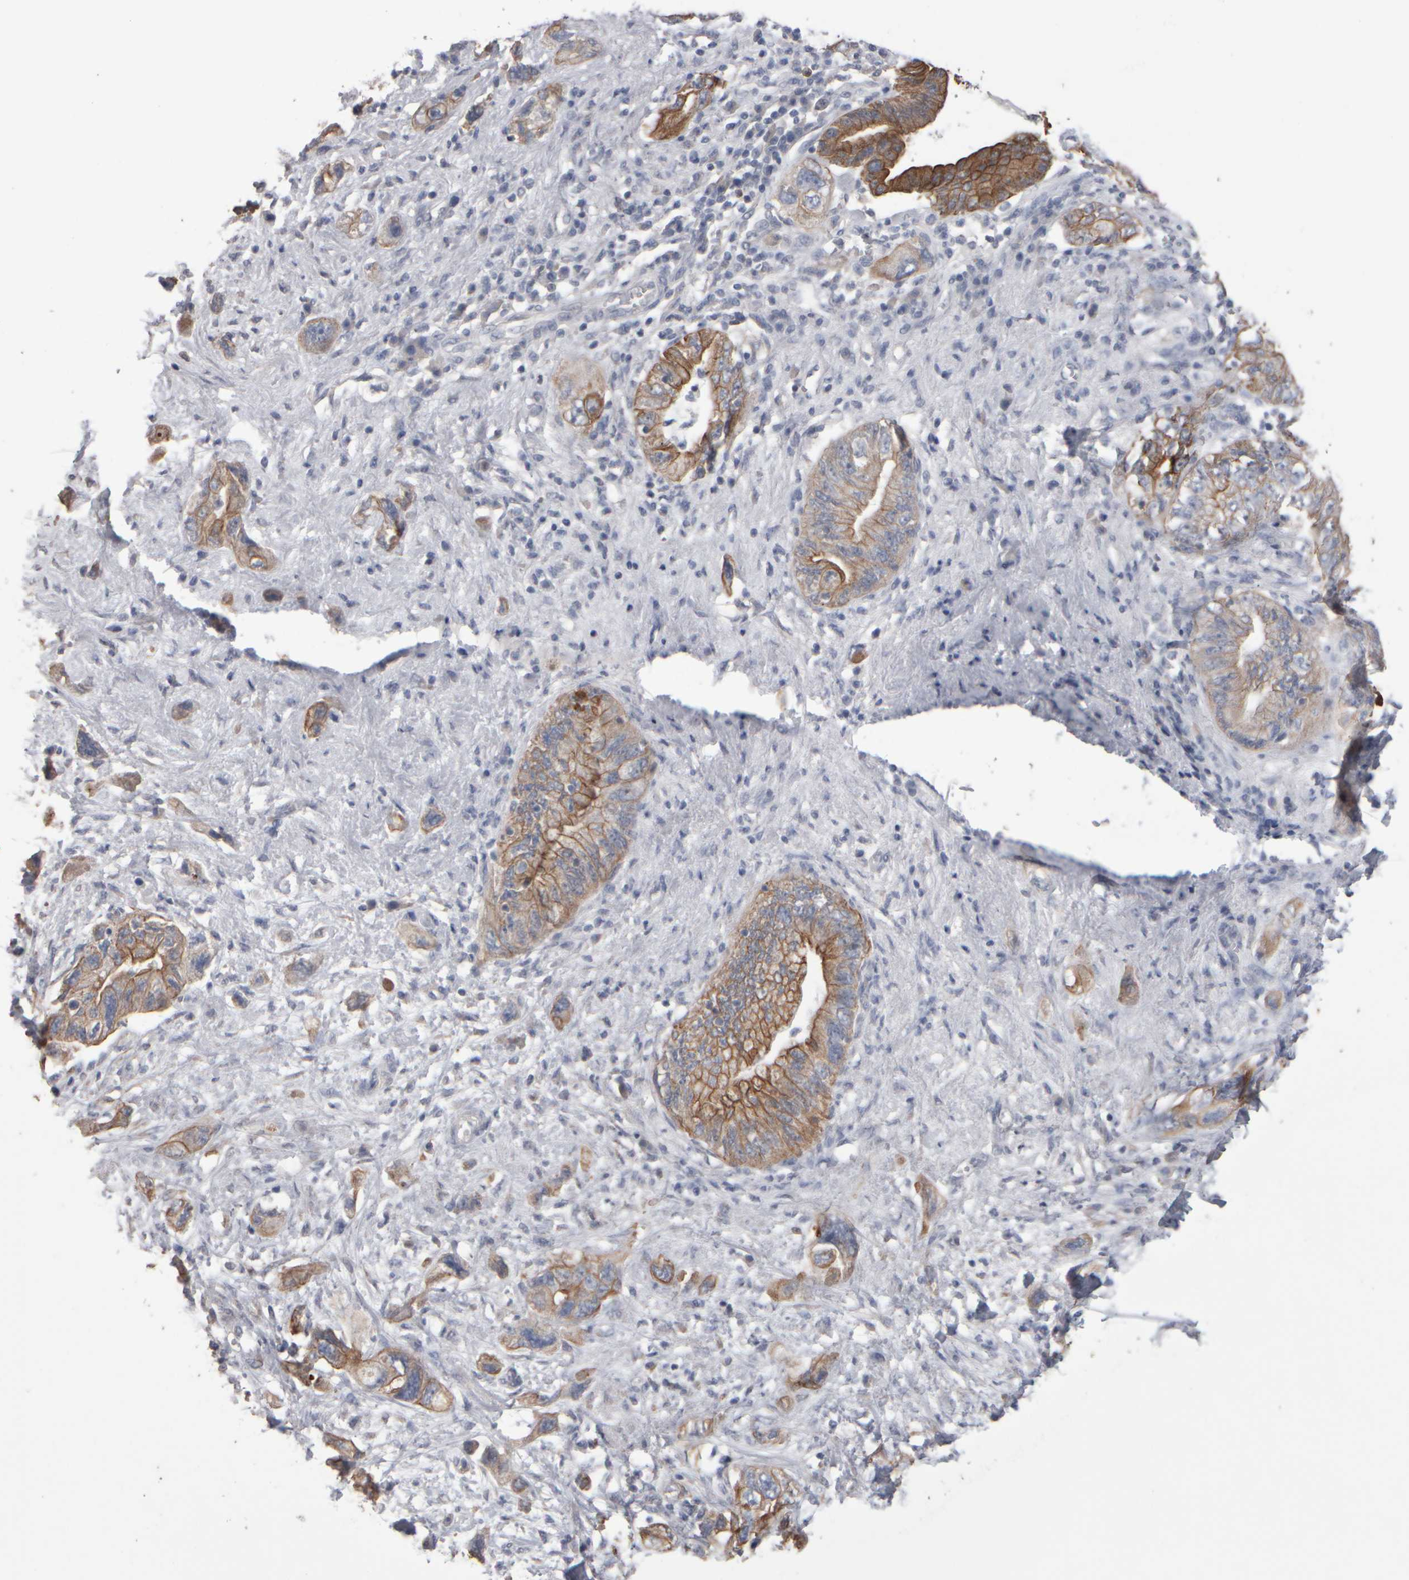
{"staining": {"intensity": "moderate", "quantity": ">75%", "location": "cytoplasmic/membranous"}, "tissue": "pancreatic cancer", "cell_type": "Tumor cells", "image_type": "cancer", "snomed": [{"axis": "morphology", "description": "Adenocarcinoma, NOS"}, {"axis": "topography", "description": "Pancreas"}], "caption": "A photomicrograph of pancreatic adenocarcinoma stained for a protein displays moderate cytoplasmic/membranous brown staining in tumor cells.", "gene": "EPHX2", "patient": {"sex": "female", "age": 73}}